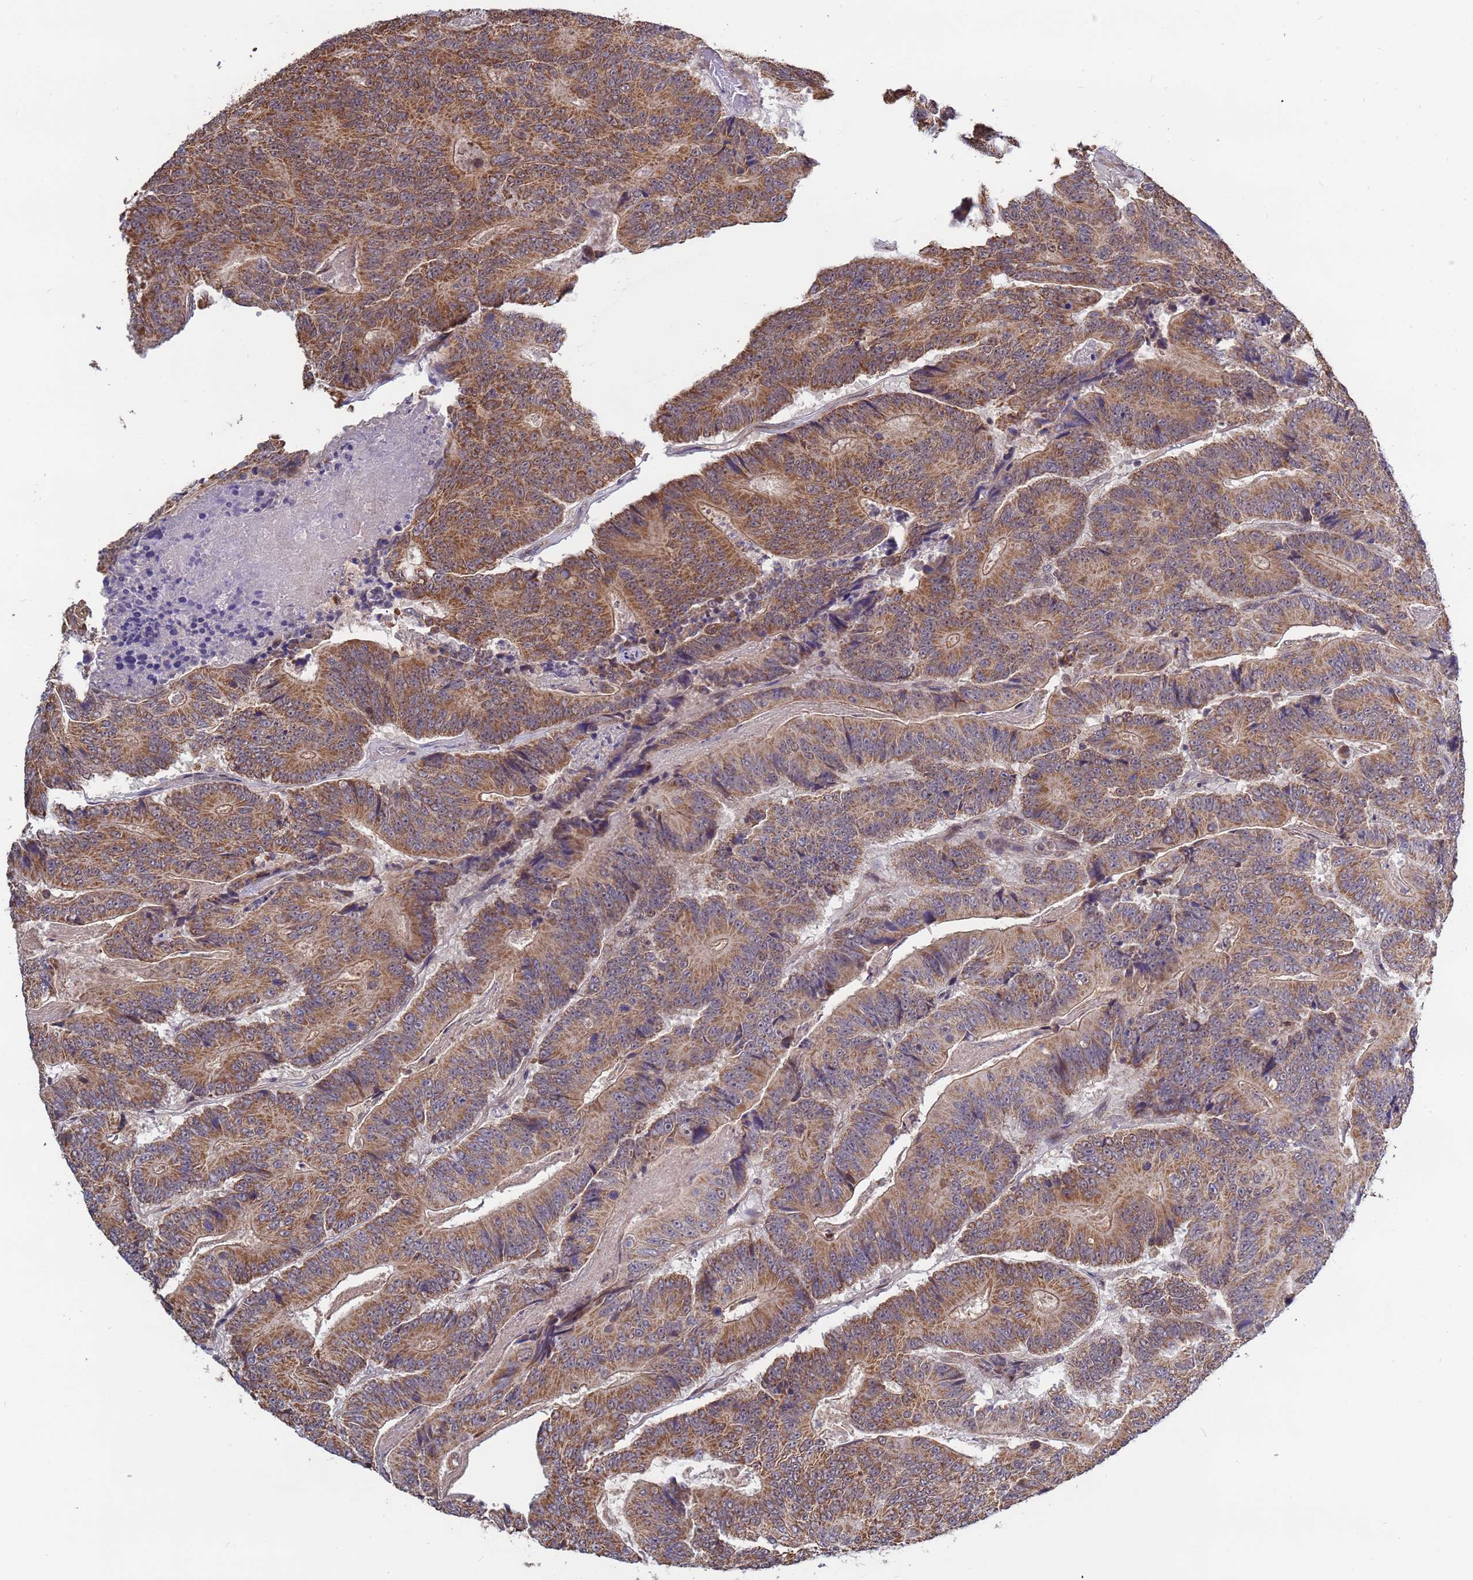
{"staining": {"intensity": "moderate", "quantity": ">75%", "location": "cytoplasmic/membranous"}, "tissue": "colorectal cancer", "cell_type": "Tumor cells", "image_type": "cancer", "snomed": [{"axis": "morphology", "description": "Adenocarcinoma, NOS"}, {"axis": "topography", "description": "Colon"}], "caption": "Immunohistochemical staining of colorectal adenocarcinoma reveals moderate cytoplasmic/membranous protein expression in approximately >75% of tumor cells. (brown staining indicates protein expression, while blue staining denotes nuclei).", "gene": "DENND2B", "patient": {"sex": "male", "age": 83}}